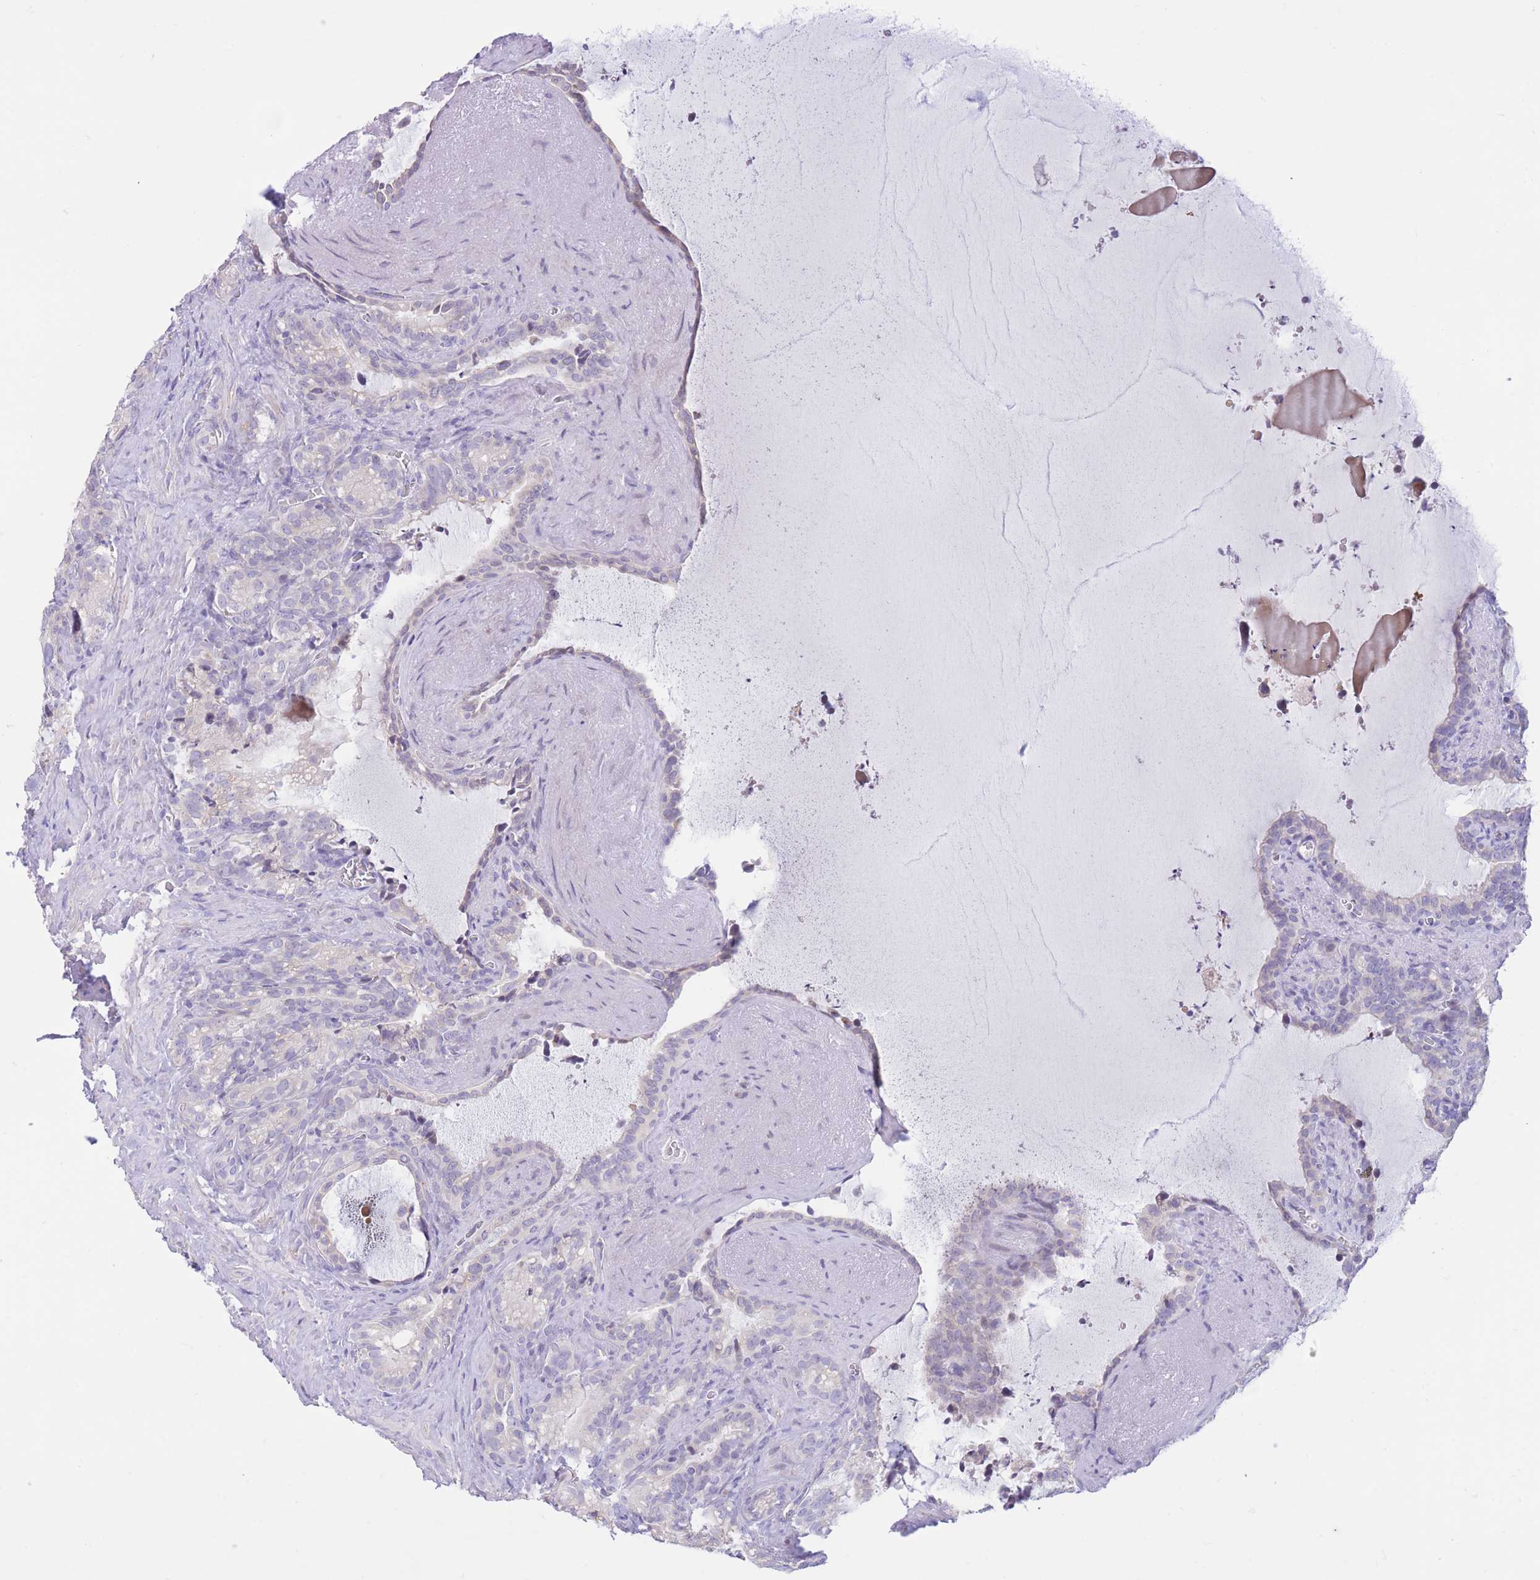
{"staining": {"intensity": "negative", "quantity": "none", "location": "none"}, "tissue": "seminal vesicle", "cell_type": "Glandular cells", "image_type": "normal", "snomed": [{"axis": "morphology", "description": "Normal tissue, NOS"}, {"axis": "topography", "description": "Prostate"}, {"axis": "topography", "description": "Seminal veicle"}], "caption": "This image is of benign seminal vesicle stained with immunohistochemistry to label a protein in brown with the nuclei are counter-stained blue. There is no expression in glandular cells.", "gene": "RPL39L", "patient": {"sex": "male", "age": 58}}